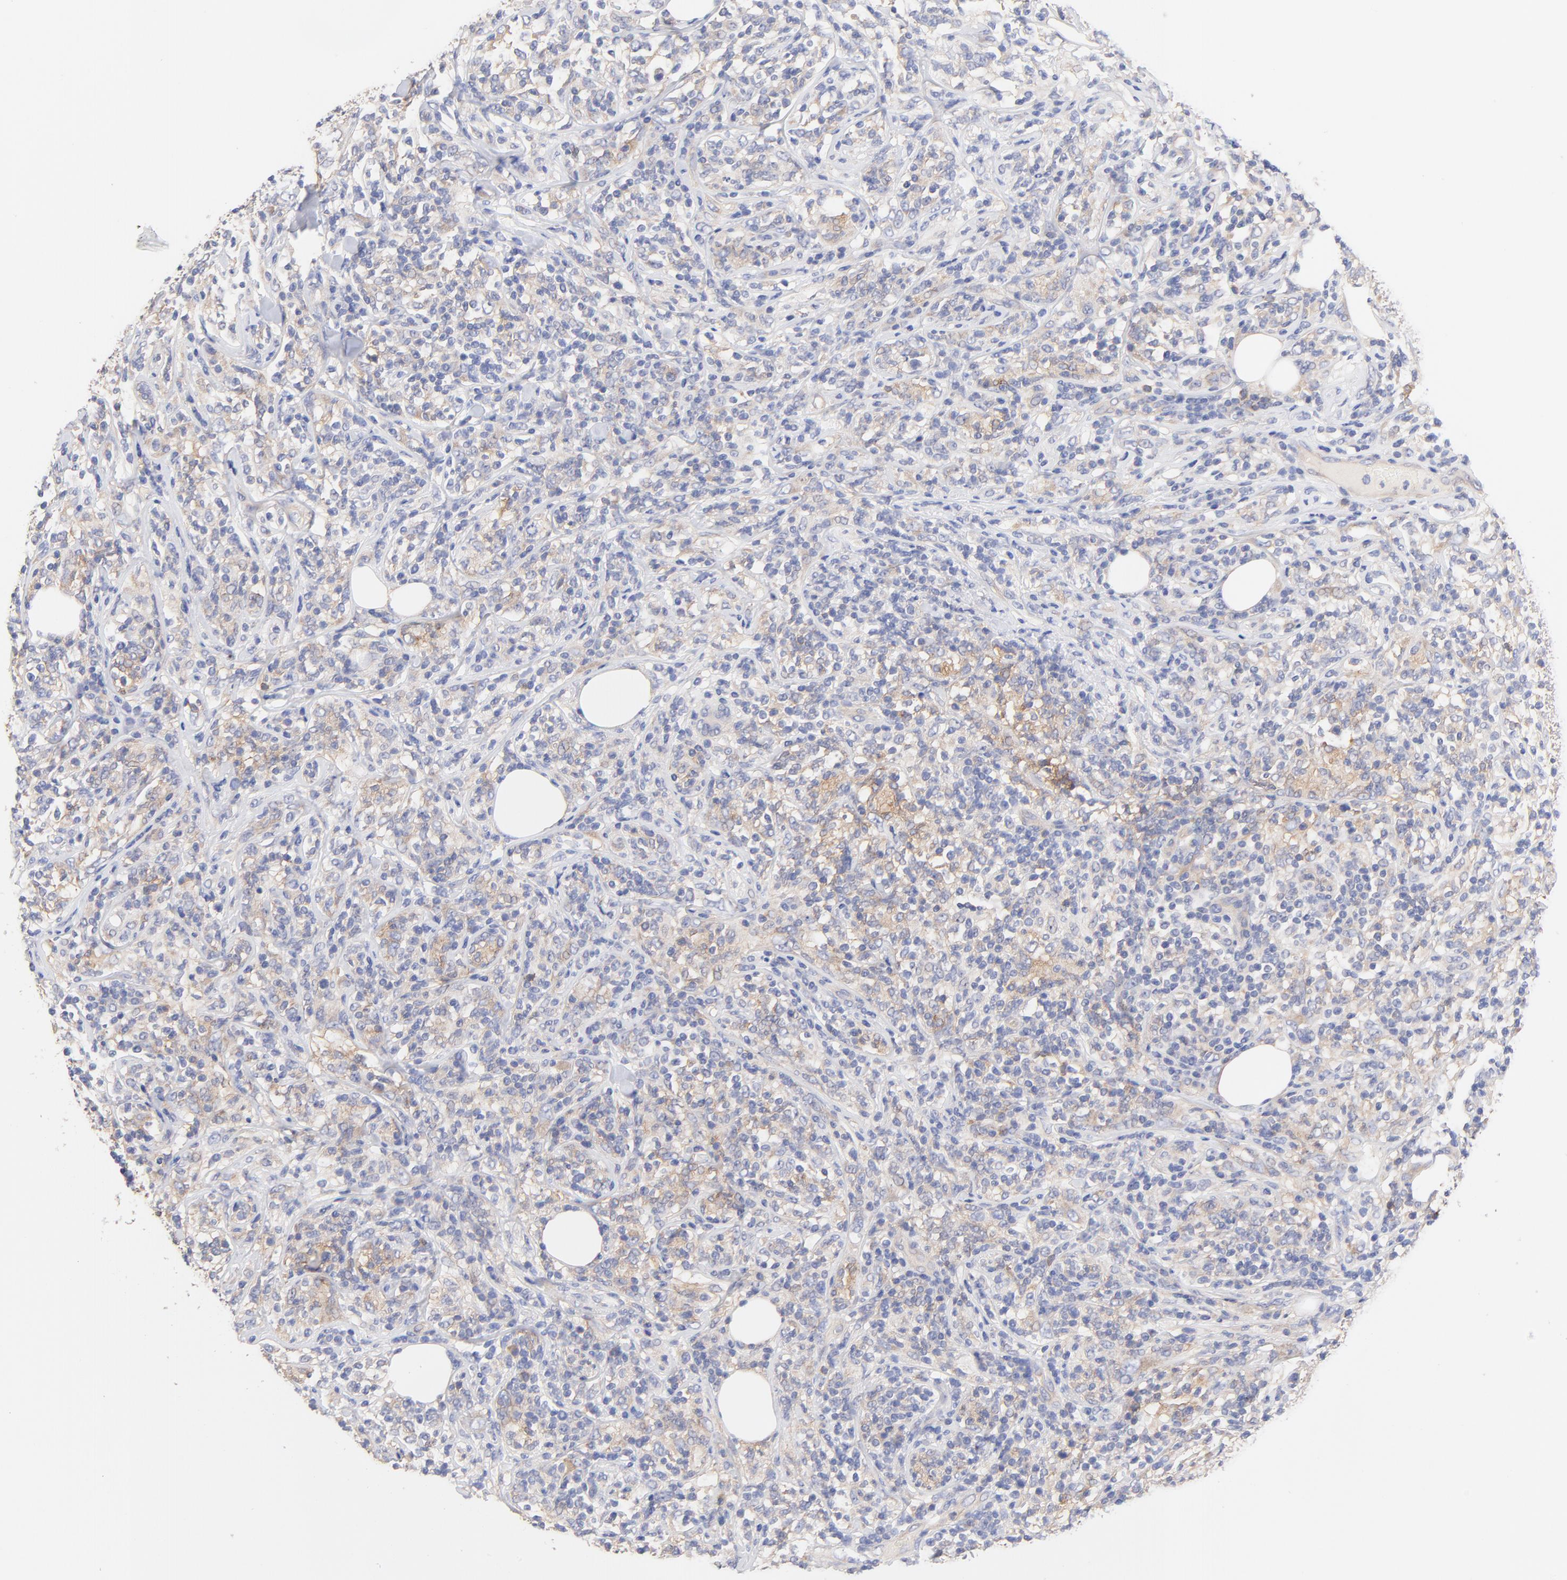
{"staining": {"intensity": "weak", "quantity": "<25%", "location": "cytoplasmic/membranous"}, "tissue": "lymphoma", "cell_type": "Tumor cells", "image_type": "cancer", "snomed": [{"axis": "morphology", "description": "Malignant lymphoma, non-Hodgkin's type, High grade"}, {"axis": "topography", "description": "Lymph node"}], "caption": "The immunohistochemistry photomicrograph has no significant positivity in tumor cells of lymphoma tissue.", "gene": "TNFRSF13C", "patient": {"sex": "female", "age": 84}}